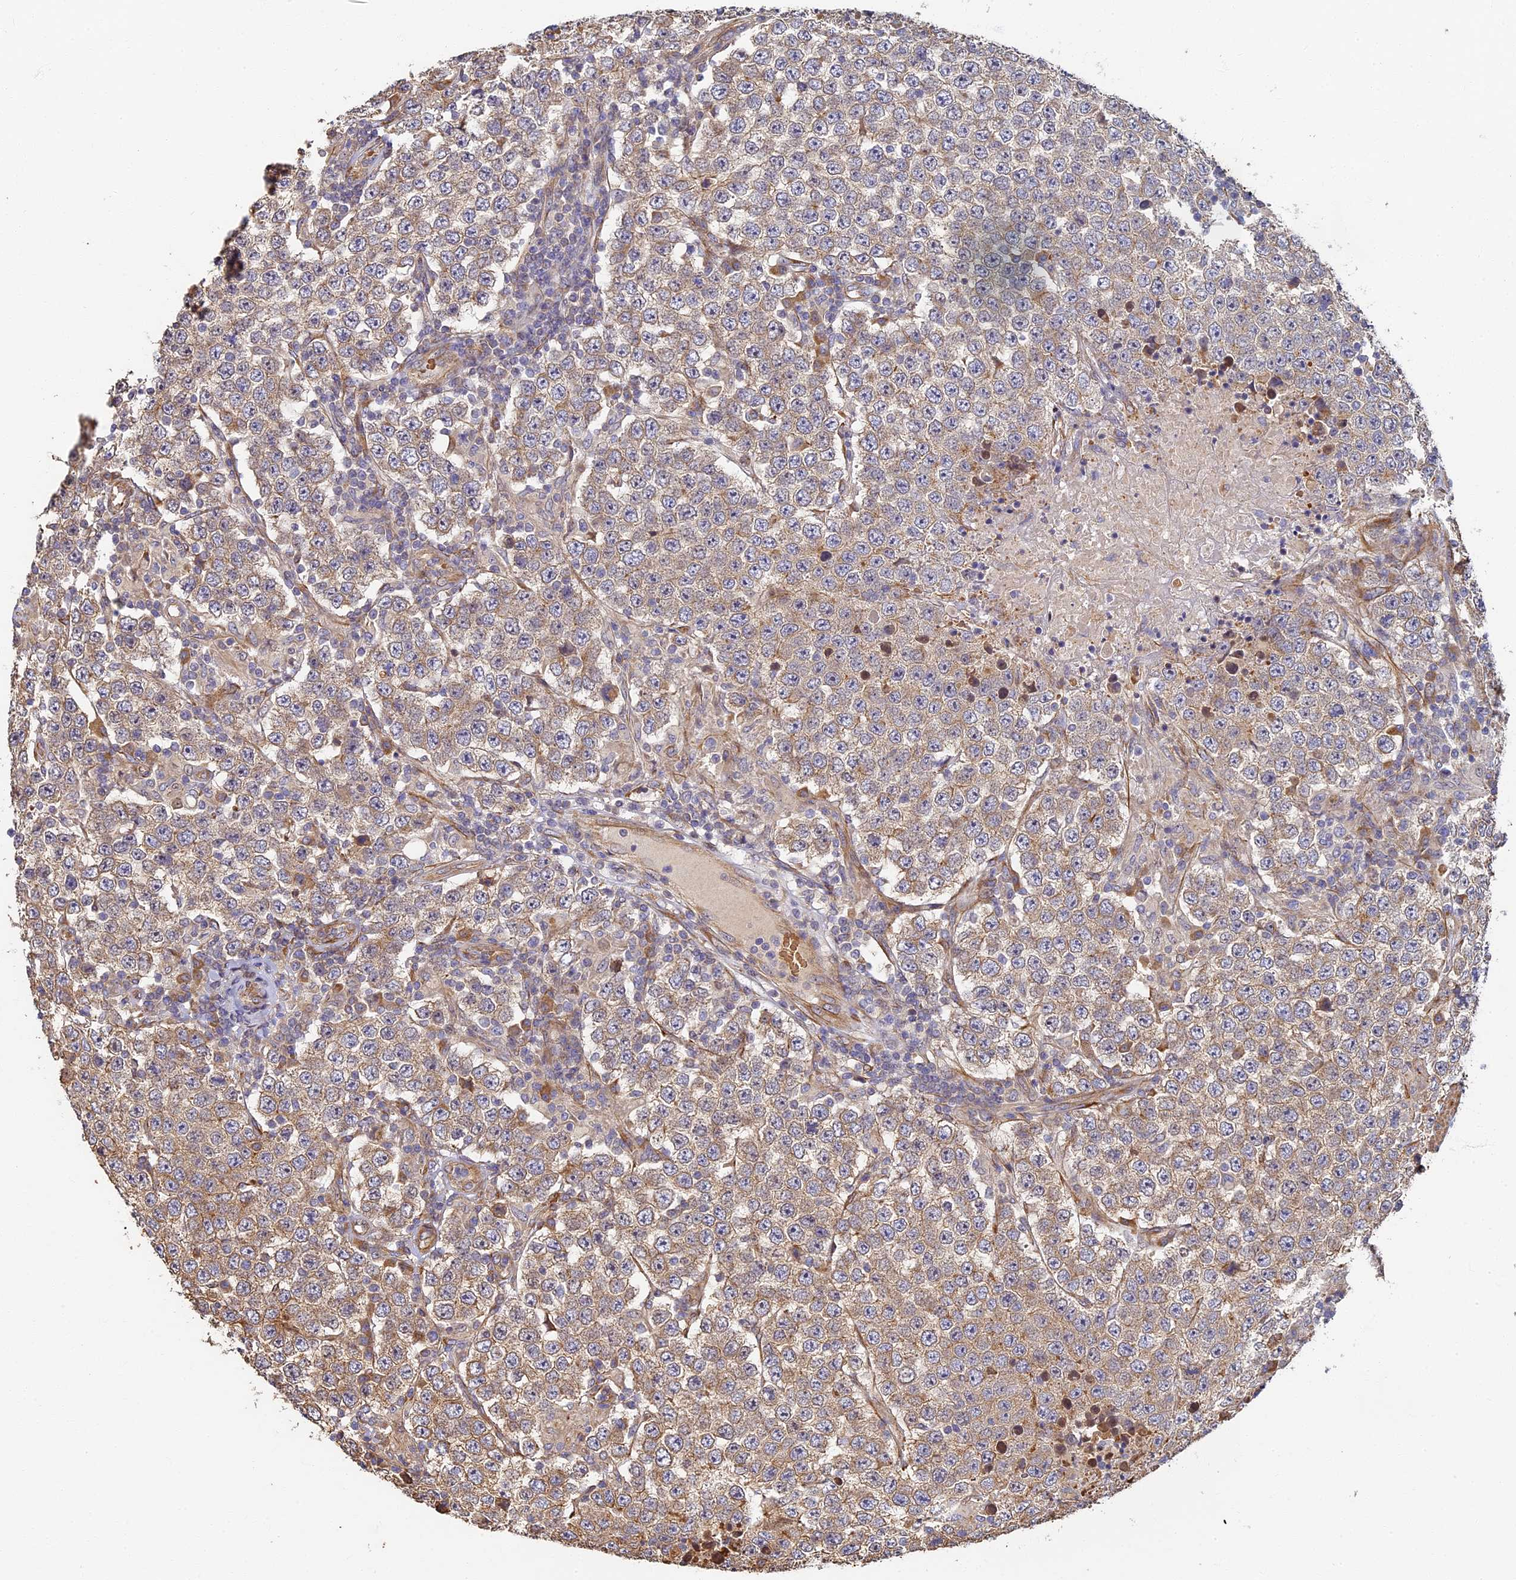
{"staining": {"intensity": "weak", "quantity": ">75%", "location": "cytoplasmic/membranous"}, "tissue": "testis cancer", "cell_type": "Tumor cells", "image_type": "cancer", "snomed": [{"axis": "morphology", "description": "Normal tissue, NOS"}, {"axis": "morphology", "description": "Urothelial carcinoma, High grade"}, {"axis": "morphology", "description": "Seminoma, NOS"}, {"axis": "morphology", "description": "Carcinoma, Embryonal, NOS"}, {"axis": "topography", "description": "Urinary bladder"}, {"axis": "topography", "description": "Testis"}], "caption": "The immunohistochemical stain labels weak cytoplasmic/membranous staining in tumor cells of testis high-grade urothelial carcinoma tissue.", "gene": "LRRC57", "patient": {"sex": "male", "age": 41}}